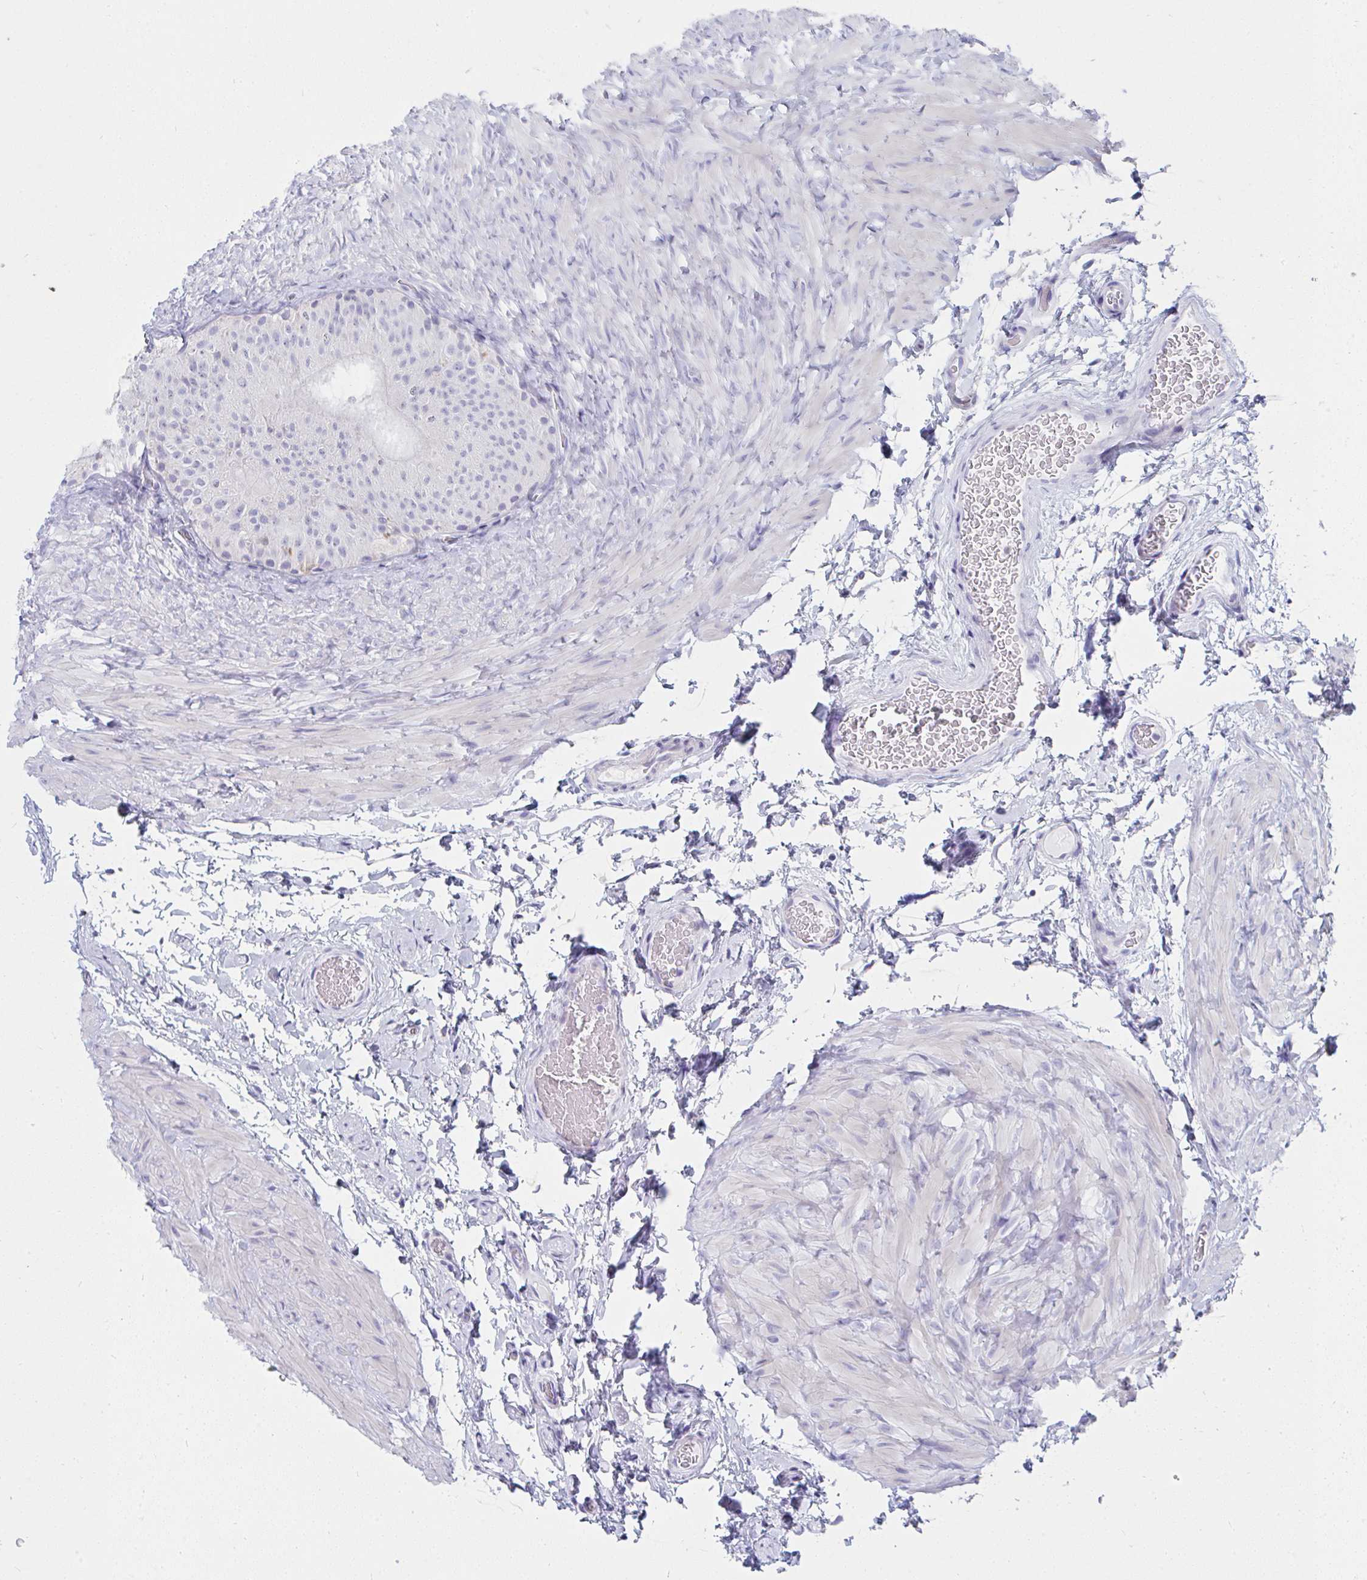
{"staining": {"intensity": "negative", "quantity": "none", "location": "none"}, "tissue": "epididymis", "cell_type": "Glandular cells", "image_type": "normal", "snomed": [{"axis": "morphology", "description": "Normal tissue, NOS"}, {"axis": "topography", "description": "Epididymis, spermatic cord, NOS"}, {"axis": "topography", "description": "Epididymis"}], "caption": "There is no significant expression in glandular cells of epididymis. (DAB IHC with hematoxylin counter stain).", "gene": "MGAM2", "patient": {"sex": "male", "age": 31}}